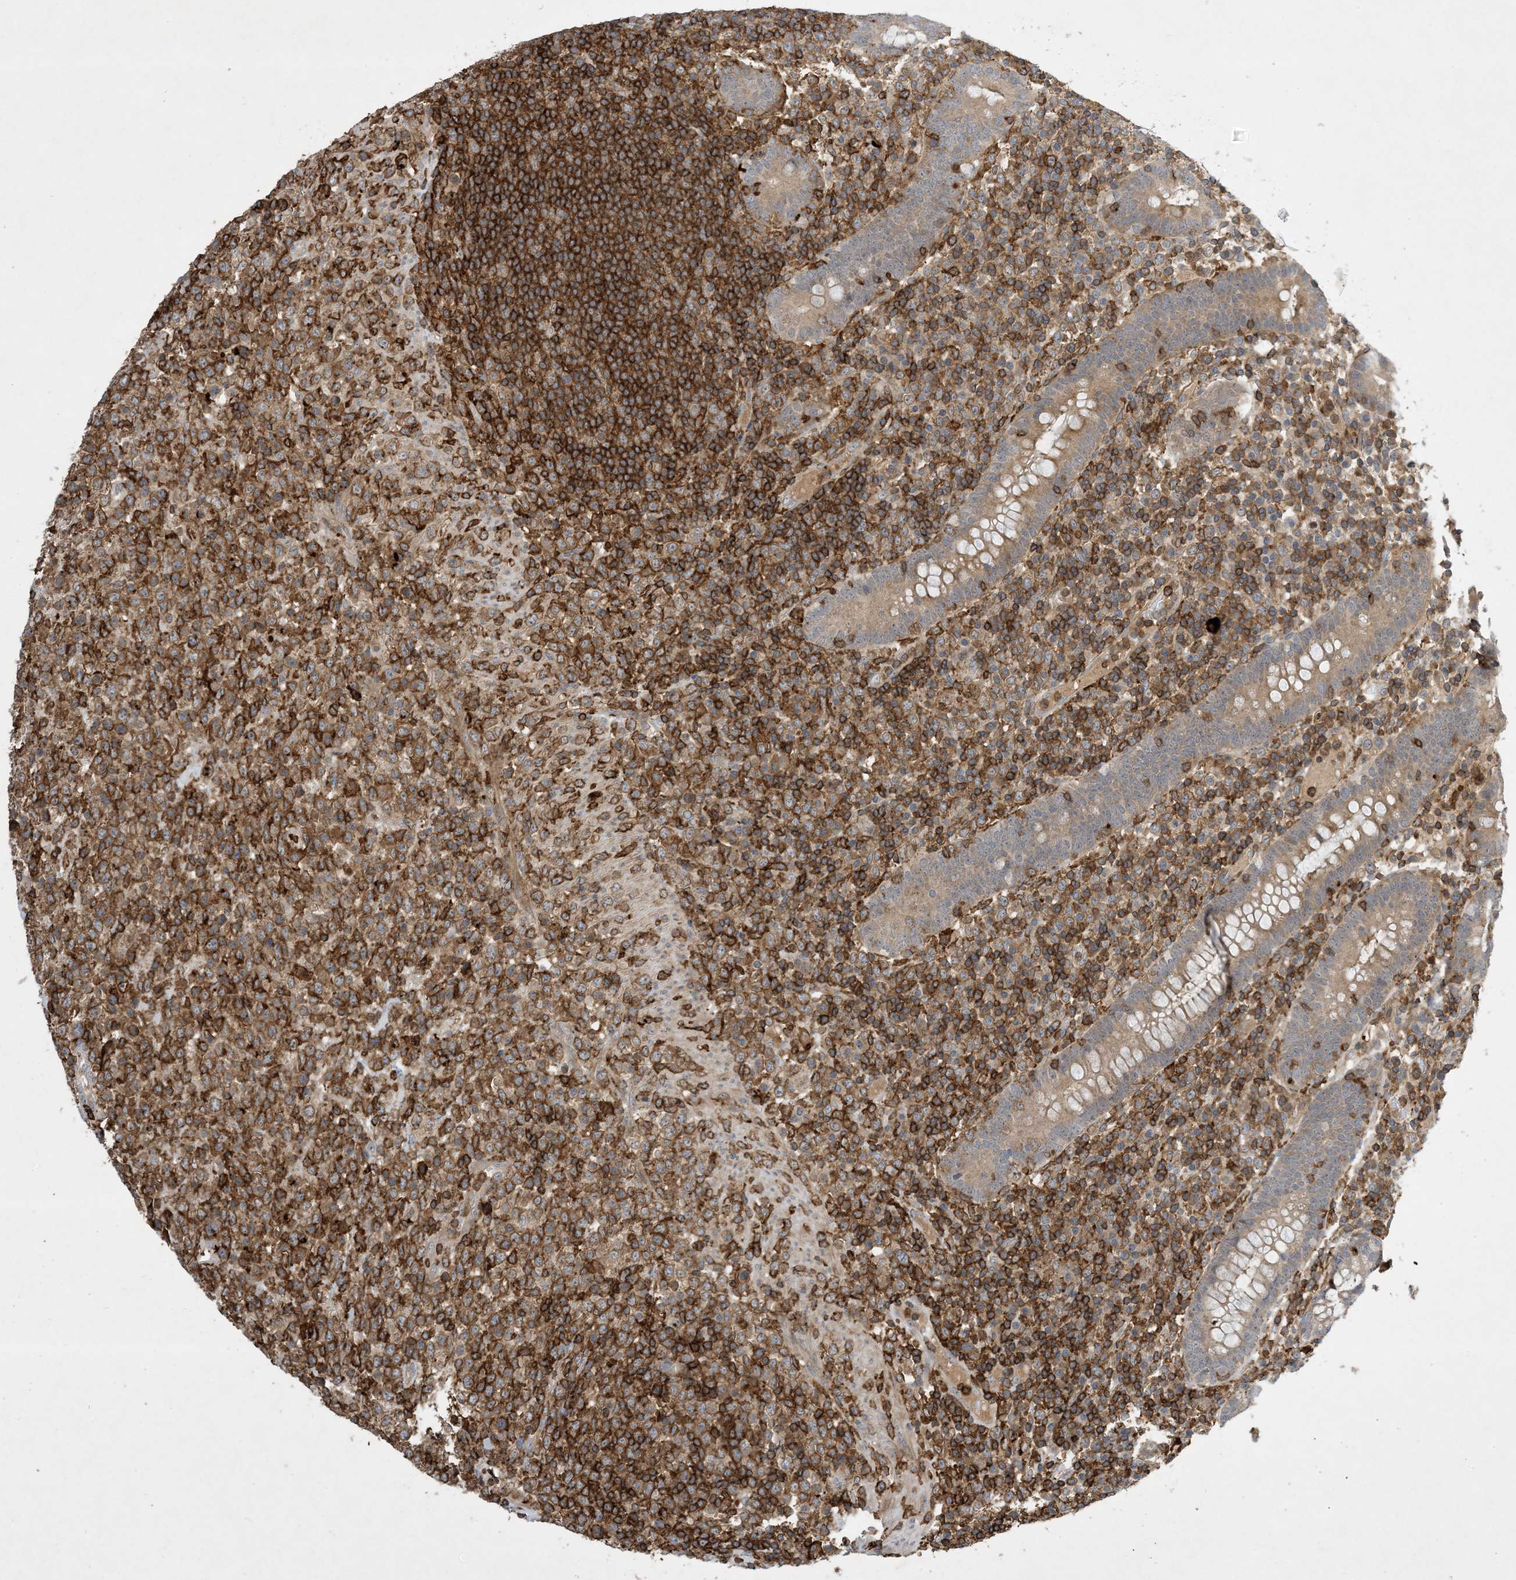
{"staining": {"intensity": "moderate", "quantity": ">75%", "location": "cytoplasmic/membranous"}, "tissue": "lymphoma", "cell_type": "Tumor cells", "image_type": "cancer", "snomed": [{"axis": "morphology", "description": "Malignant lymphoma, non-Hodgkin's type, High grade"}, {"axis": "topography", "description": "Colon"}], "caption": "A high-resolution image shows IHC staining of lymphoma, which shows moderate cytoplasmic/membranous staining in approximately >75% of tumor cells. The staining is performed using DAB (3,3'-diaminobenzidine) brown chromogen to label protein expression. The nuclei are counter-stained blue using hematoxylin.", "gene": "AK9", "patient": {"sex": "female", "age": 53}}